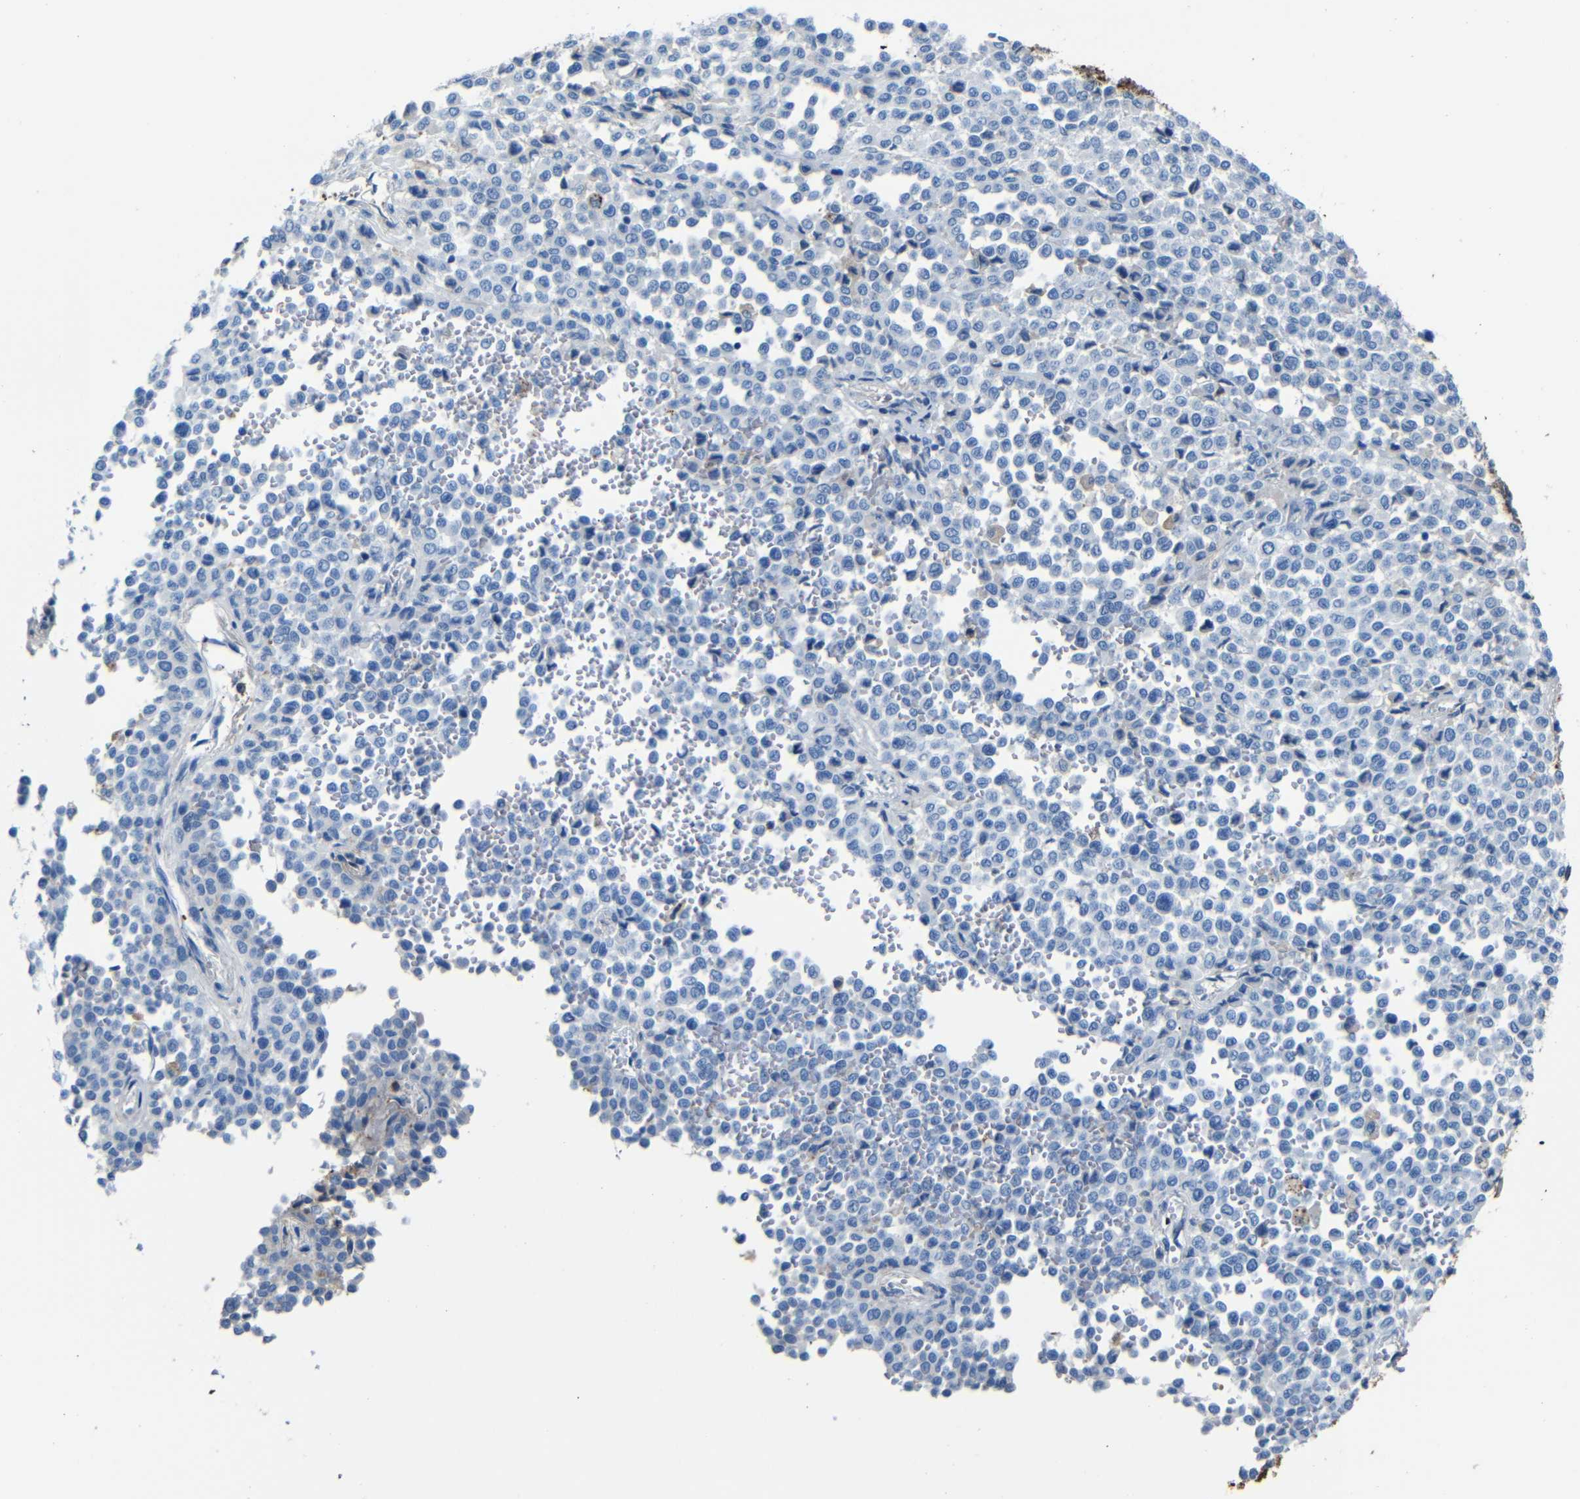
{"staining": {"intensity": "negative", "quantity": "none", "location": "none"}, "tissue": "melanoma", "cell_type": "Tumor cells", "image_type": "cancer", "snomed": [{"axis": "morphology", "description": "Malignant melanoma, Metastatic site"}, {"axis": "topography", "description": "Pancreas"}], "caption": "A high-resolution histopathology image shows IHC staining of melanoma, which demonstrates no significant positivity in tumor cells. (DAB (3,3'-diaminobenzidine) IHC, high magnification).", "gene": "SERPINA1", "patient": {"sex": "female", "age": 30}}